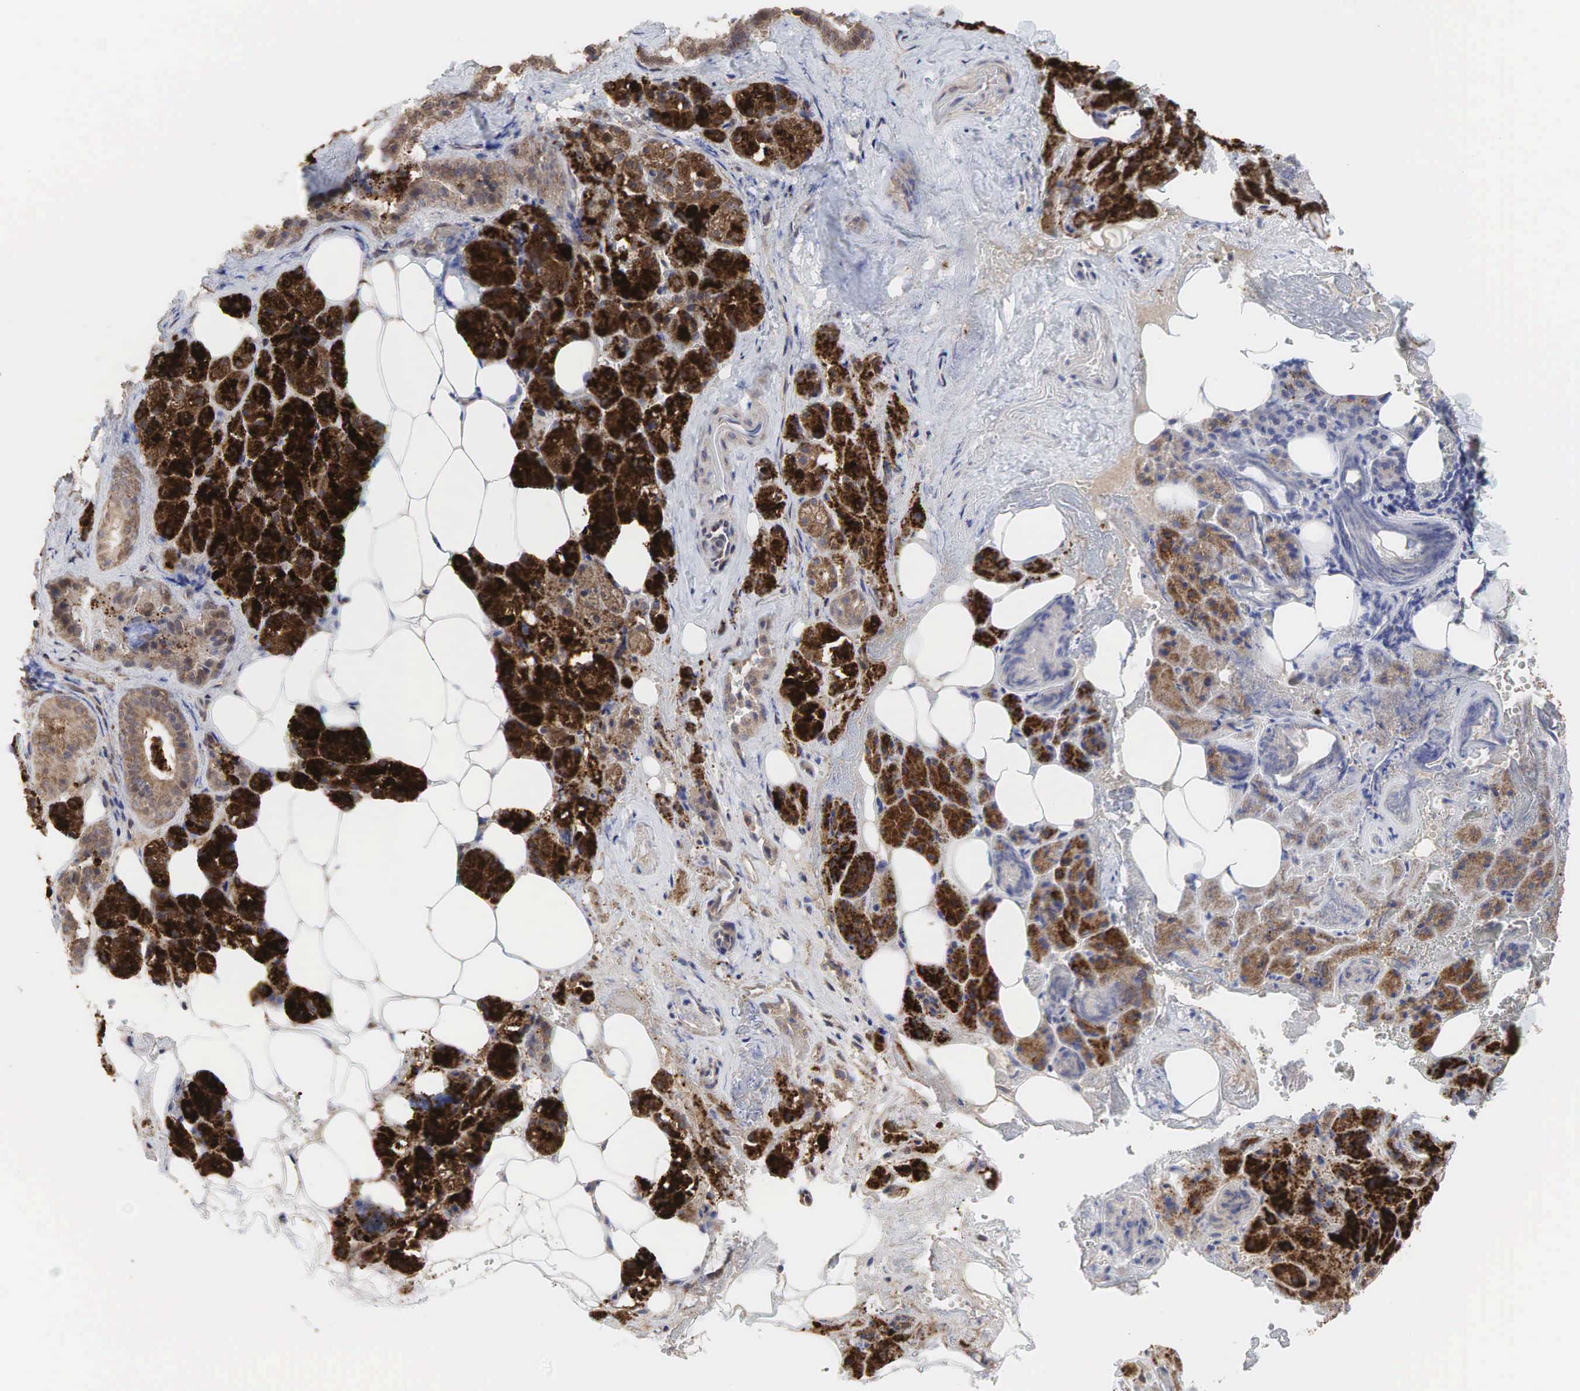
{"staining": {"intensity": "strong", "quantity": "25%-75%", "location": "cytoplasmic/membranous"}, "tissue": "salivary gland", "cell_type": "Glandular cells", "image_type": "normal", "snomed": [{"axis": "morphology", "description": "Normal tissue, NOS"}, {"axis": "topography", "description": "Salivary gland"}], "caption": "Immunohistochemistry image of benign salivary gland: human salivary gland stained using immunohistochemistry (IHC) displays high levels of strong protein expression localized specifically in the cytoplasmic/membranous of glandular cells, appearing as a cytoplasmic/membranous brown color.", "gene": "PABPC5", "patient": {"sex": "female", "age": 55}}